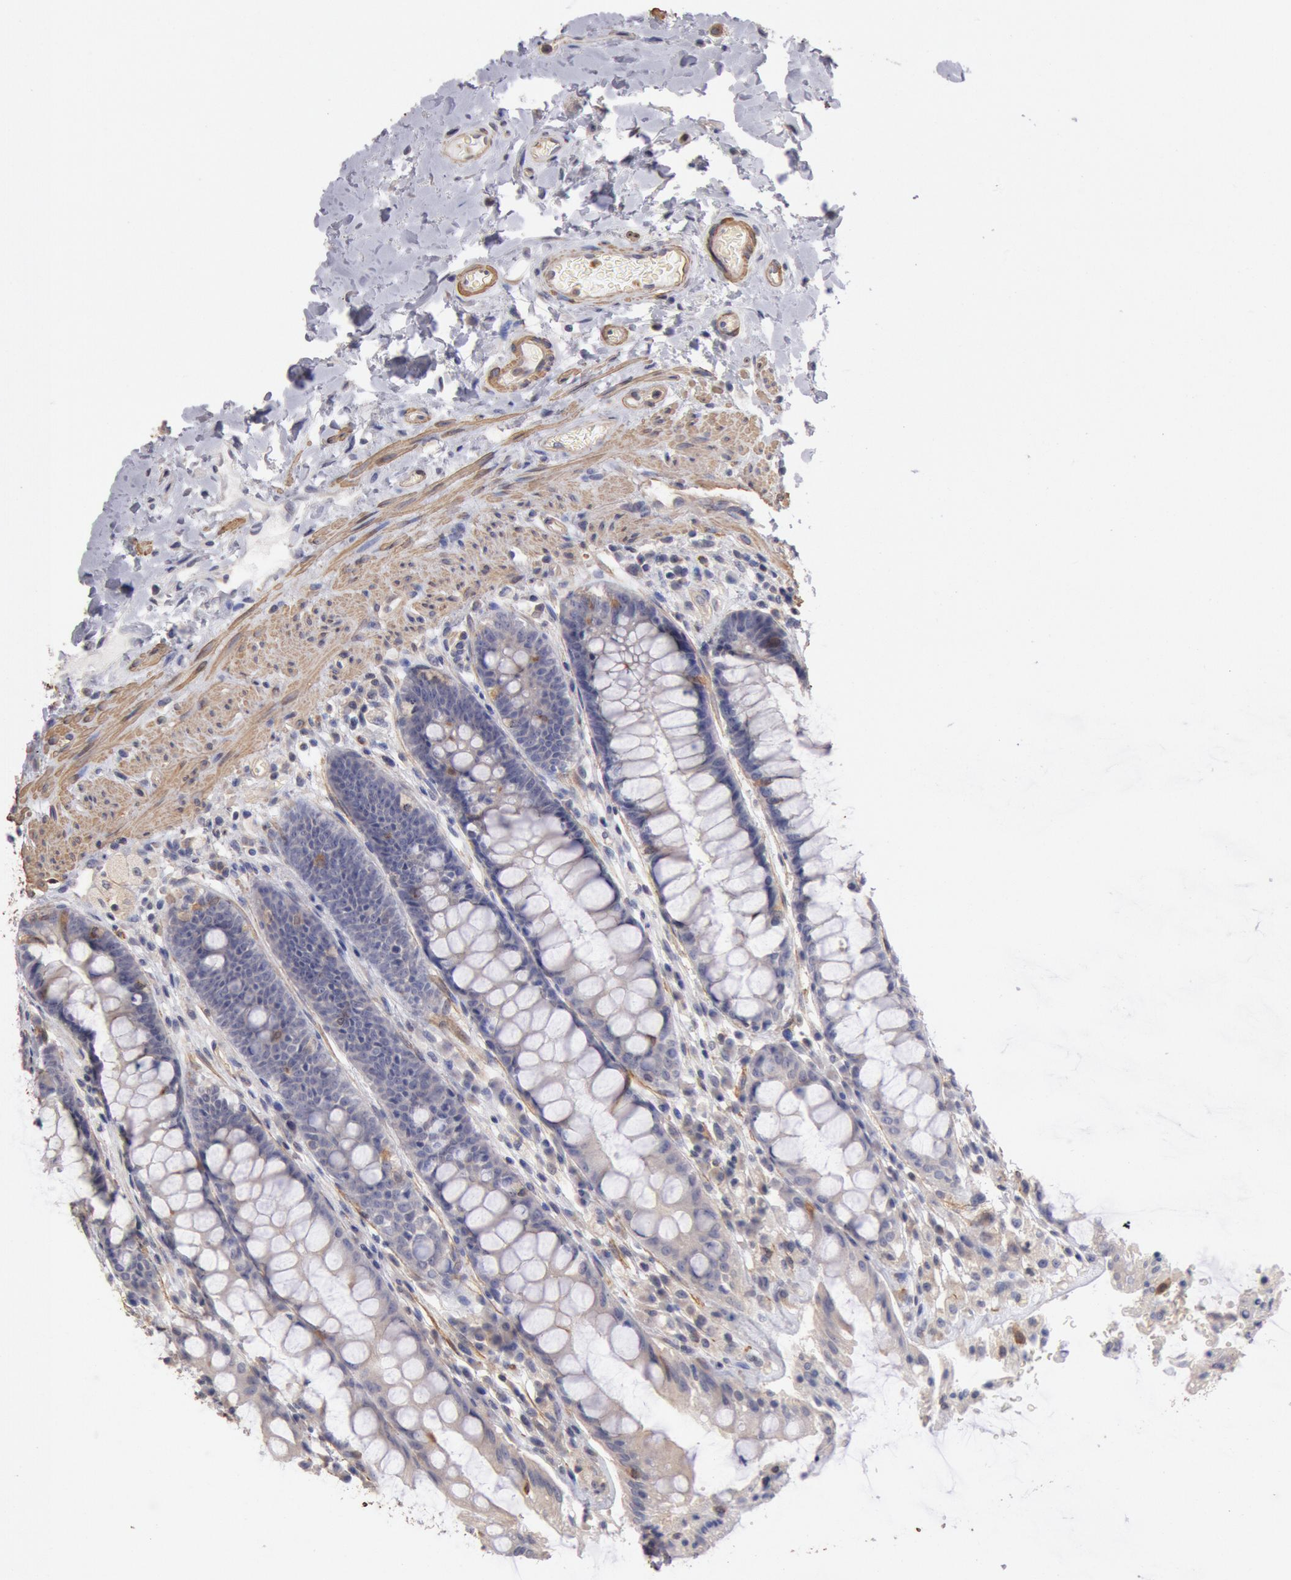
{"staining": {"intensity": "moderate", "quantity": "<25%", "location": "cytoplasmic/membranous"}, "tissue": "rectum", "cell_type": "Glandular cells", "image_type": "normal", "snomed": [{"axis": "morphology", "description": "Normal tissue, NOS"}, {"axis": "topography", "description": "Rectum"}], "caption": "Rectum stained for a protein displays moderate cytoplasmic/membranous positivity in glandular cells. The staining was performed using DAB, with brown indicating positive protein expression. Nuclei are stained blue with hematoxylin.", "gene": "TMED8", "patient": {"sex": "female", "age": 46}}